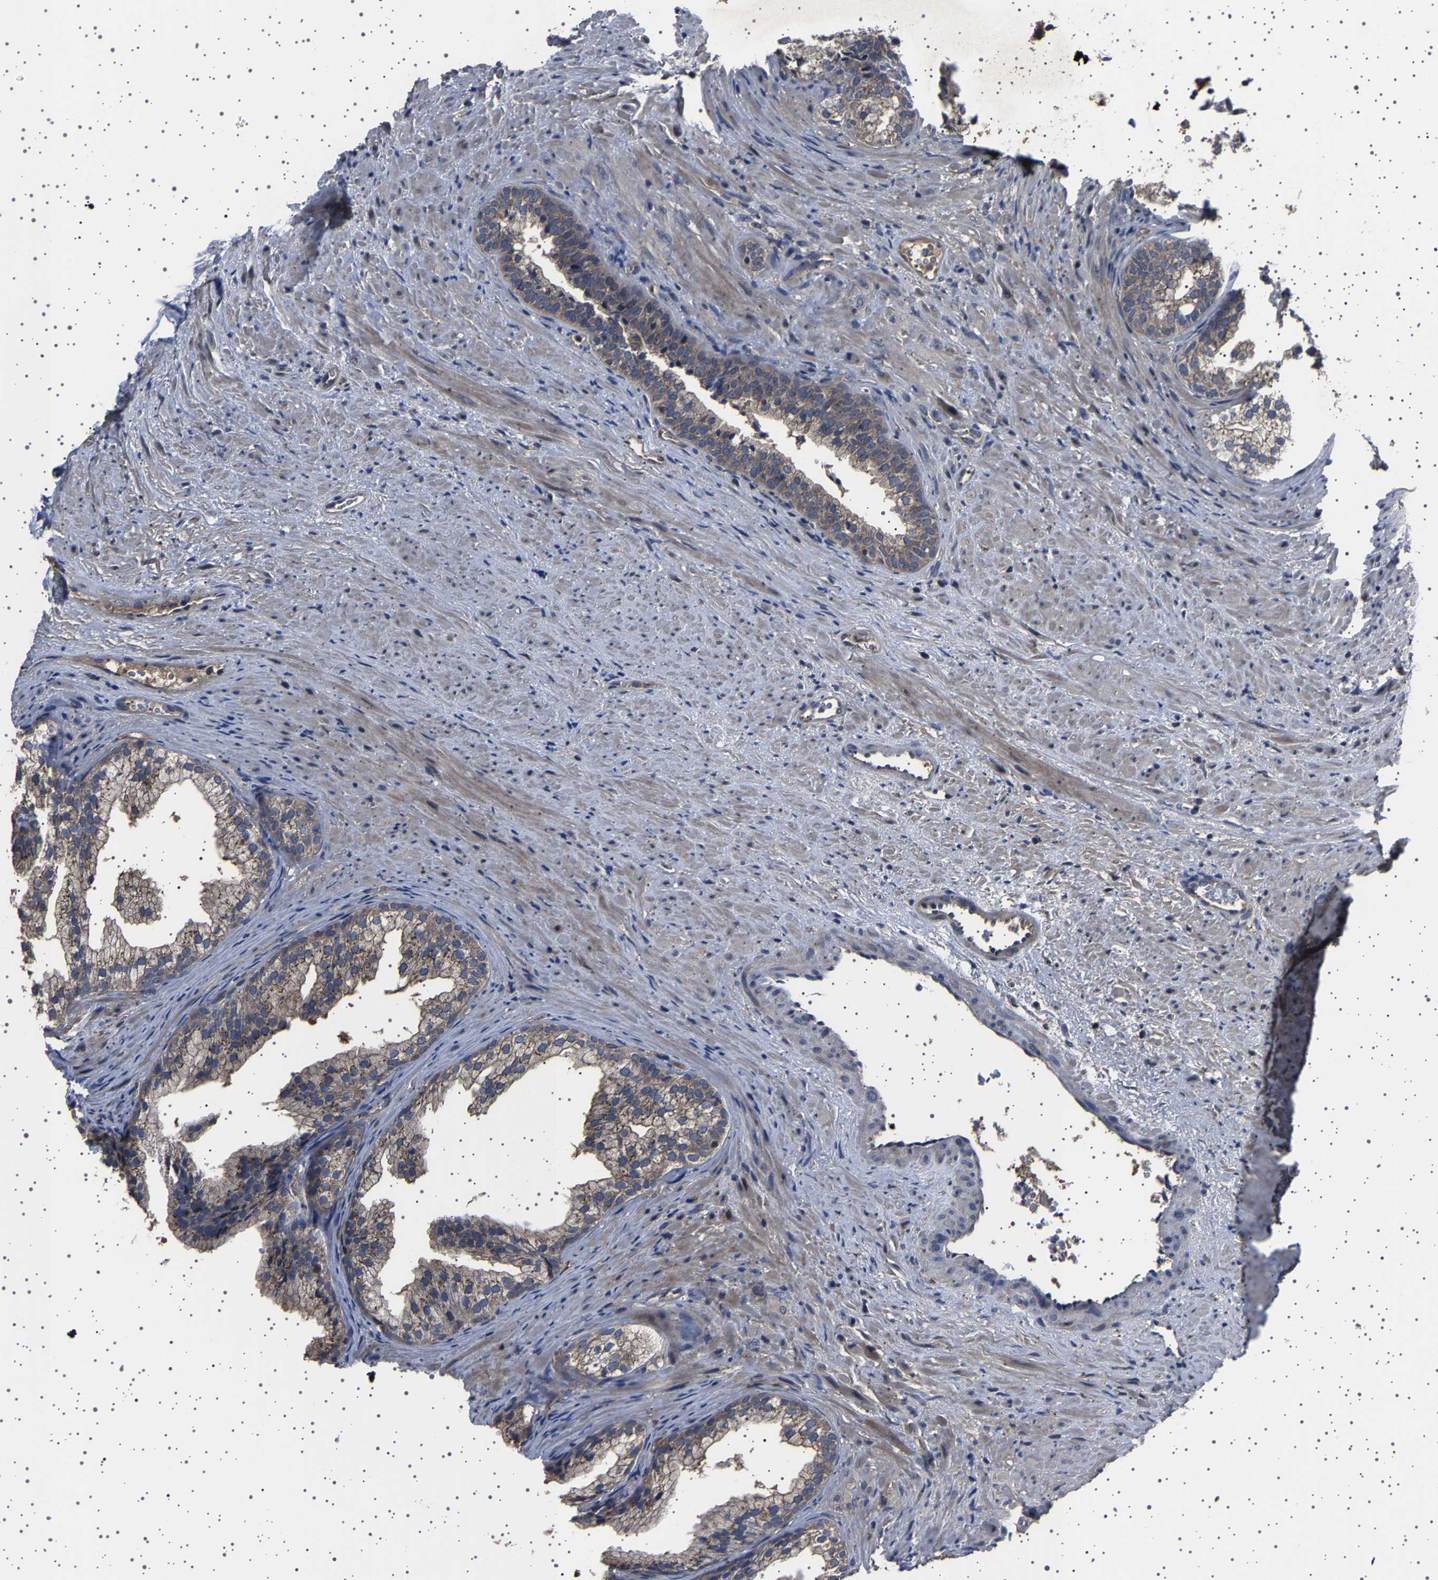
{"staining": {"intensity": "weak", "quantity": ">75%", "location": "cytoplasmic/membranous"}, "tissue": "prostate", "cell_type": "Glandular cells", "image_type": "normal", "snomed": [{"axis": "morphology", "description": "Normal tissue, NOS"}, {"axis": "topography", "description": "Prostate"}], "caption": "Weak cytoplasmic/membranous protein expression is present in approximately >75% of glandular cells in prostate.", "gene": "NCKAP1", "patient": {"sex": "male", "age": 76}}